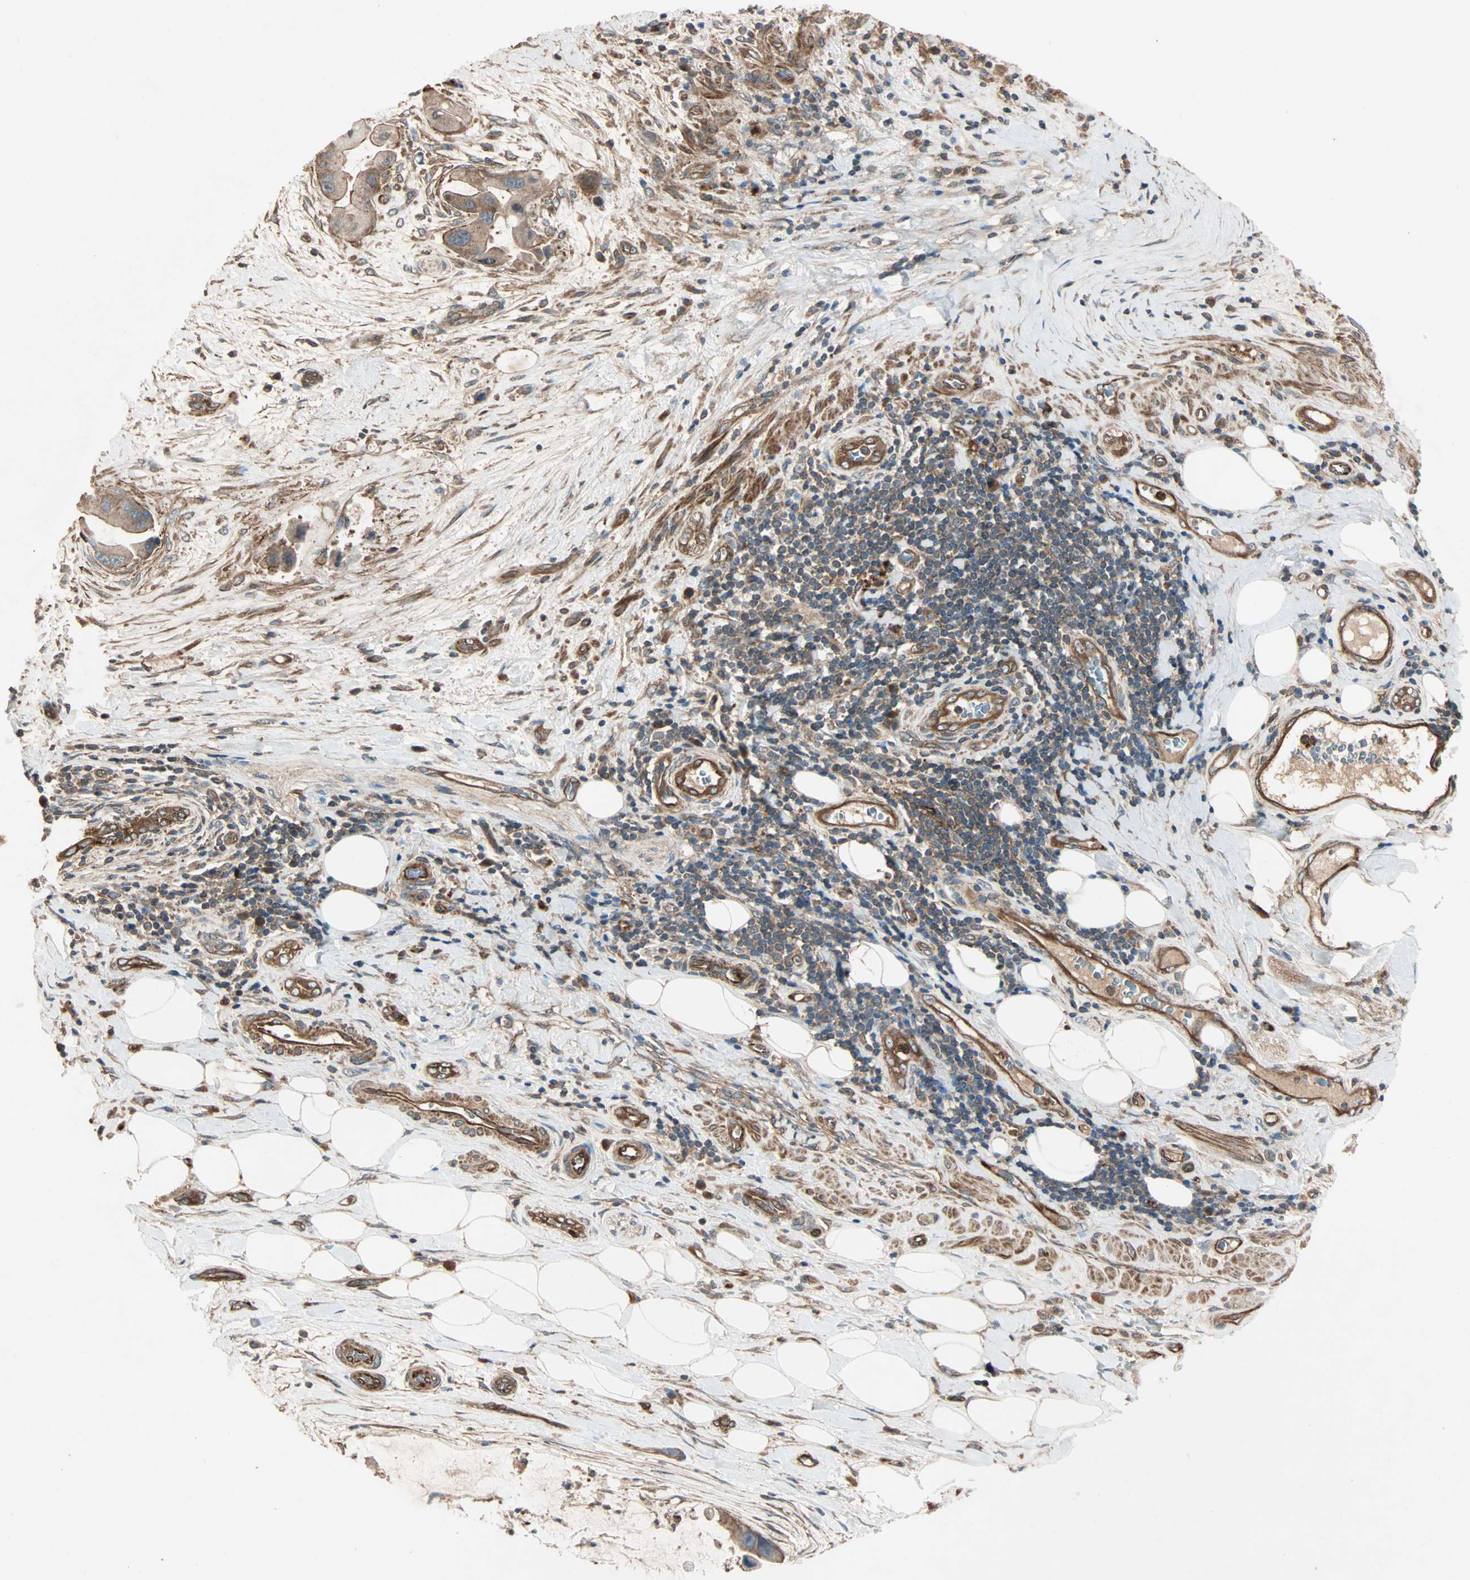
{"staining": {"intensity": "moderate", "quantity": ">75%", "location": "cytoplasmic/membranous"}, "tissue": "liver cancer", "cell_type": "Tumor cells", "image_type": "cancer", "snomed": [{"axis": "morphology", "description": "Normal tissue, NOS"}, {"axis": "morphology", "description": "Cholangiocarcinoma"}, {"axis": "topography", "description": "Liver"}, {"axis": "topography", "description": "Peripheral nerve tissue"}], "caption": "Immunohistochemical staining of liver cancer displays moderate cytoplasmic/membranous protein positivity in approximately >75% of tumor cells. The protein of interest is shown in brown color, while the nuclei are stained blue.", "gene": "GCK", "patient": {"sex": "male", "age": 50}}